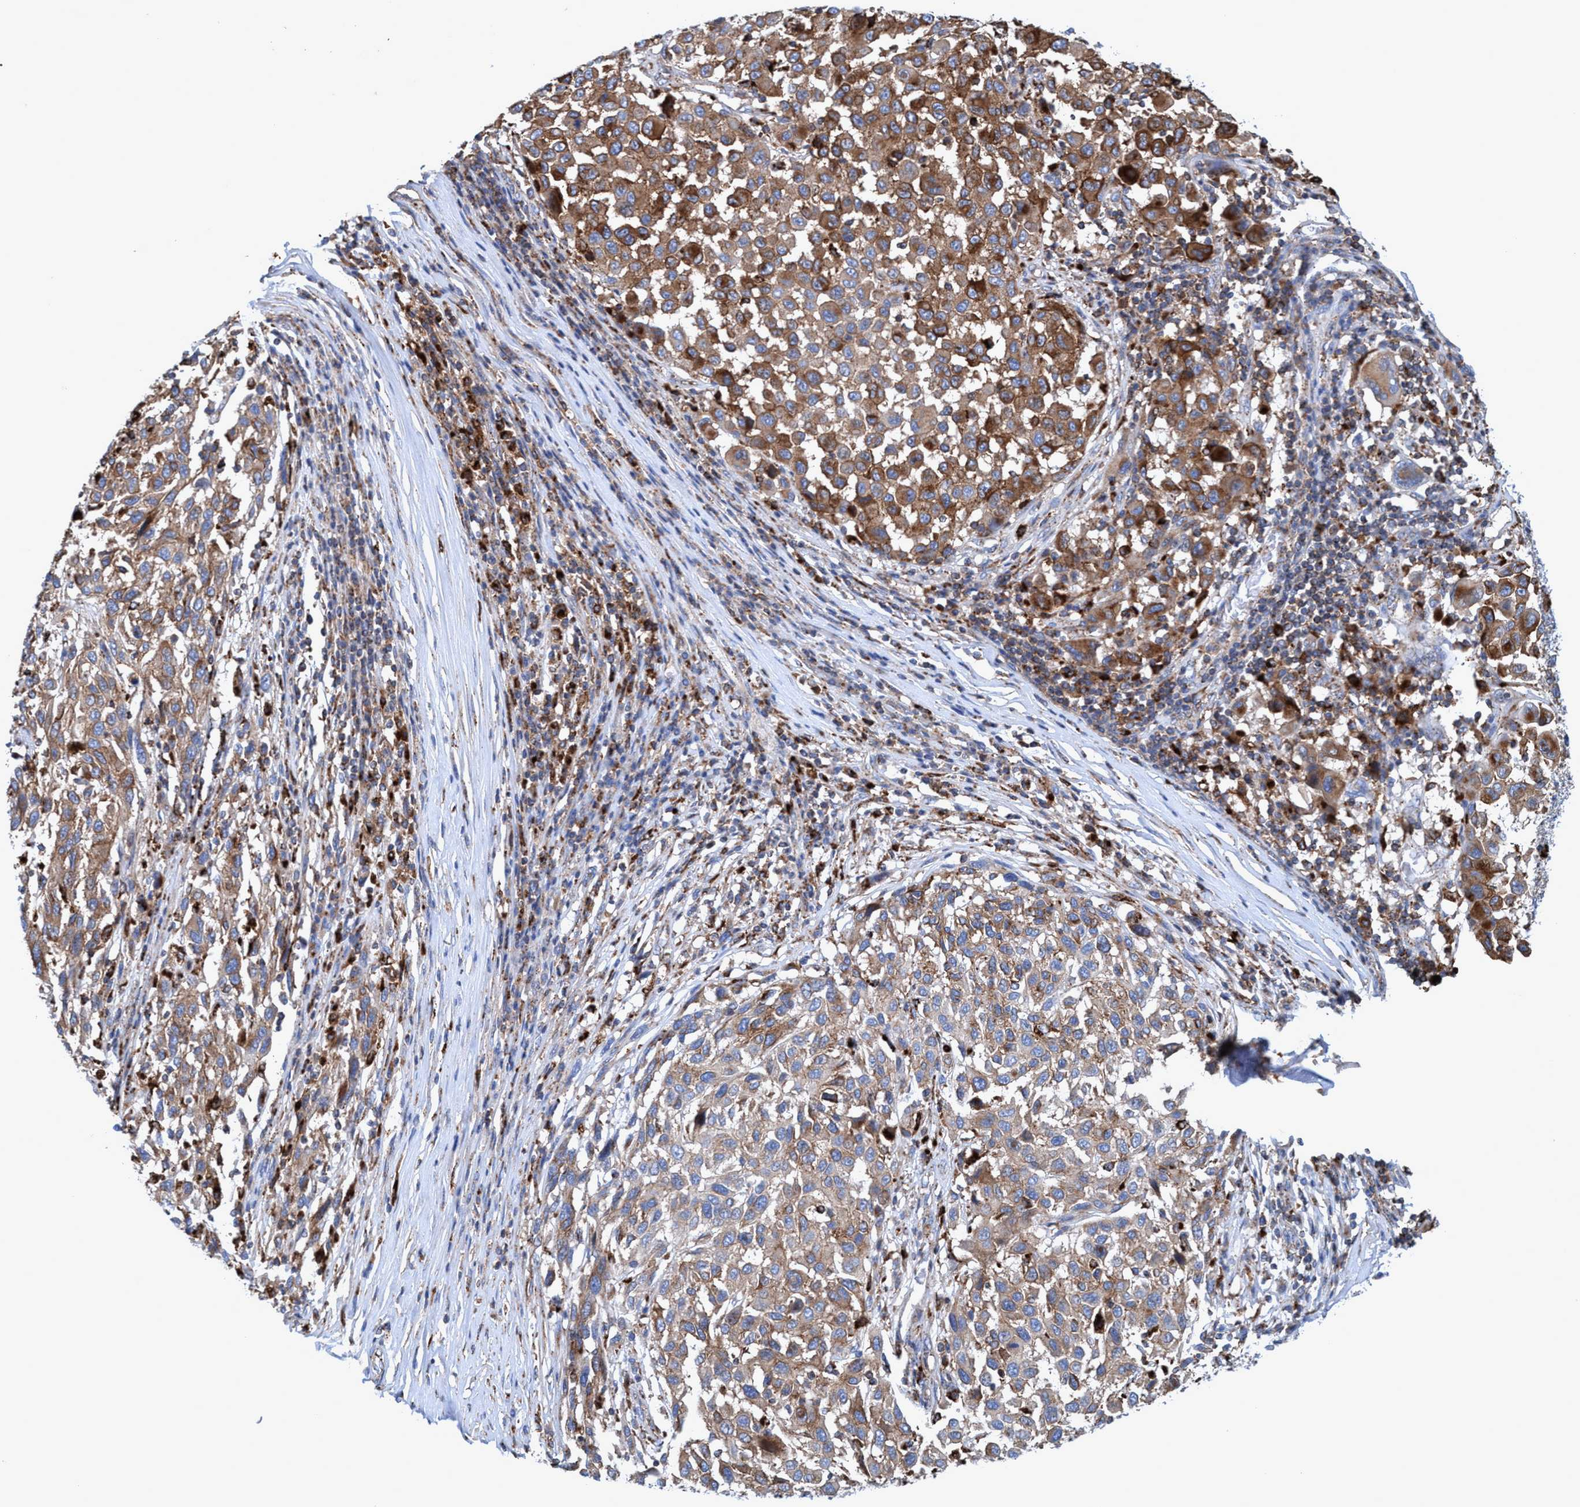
{"staining": {"intensity": "moderate", "quantity": ">75%", "location": "cytoplasmic/membranous"}, "tissue": "melanoma", "cell_type": "Tumor cells", "image_type": "cancer", "snomed": [{"axis": "morphology", "description": "Malignant melanoma, Metastatic site"}, {"axis": "topography", "description": "Lymph node"}], "caption": "High-power microscopy captured an immunohistochemistry photomicrograph of malignant melanoma (metastatic site), revealing moderate cytoplasmic/membranous staining in about >75% of tumor cells. (IHC, brightfield microscopy, high magnification).", "gene": "TRIM65", "patient": {"sex": "male", "age": 61}}